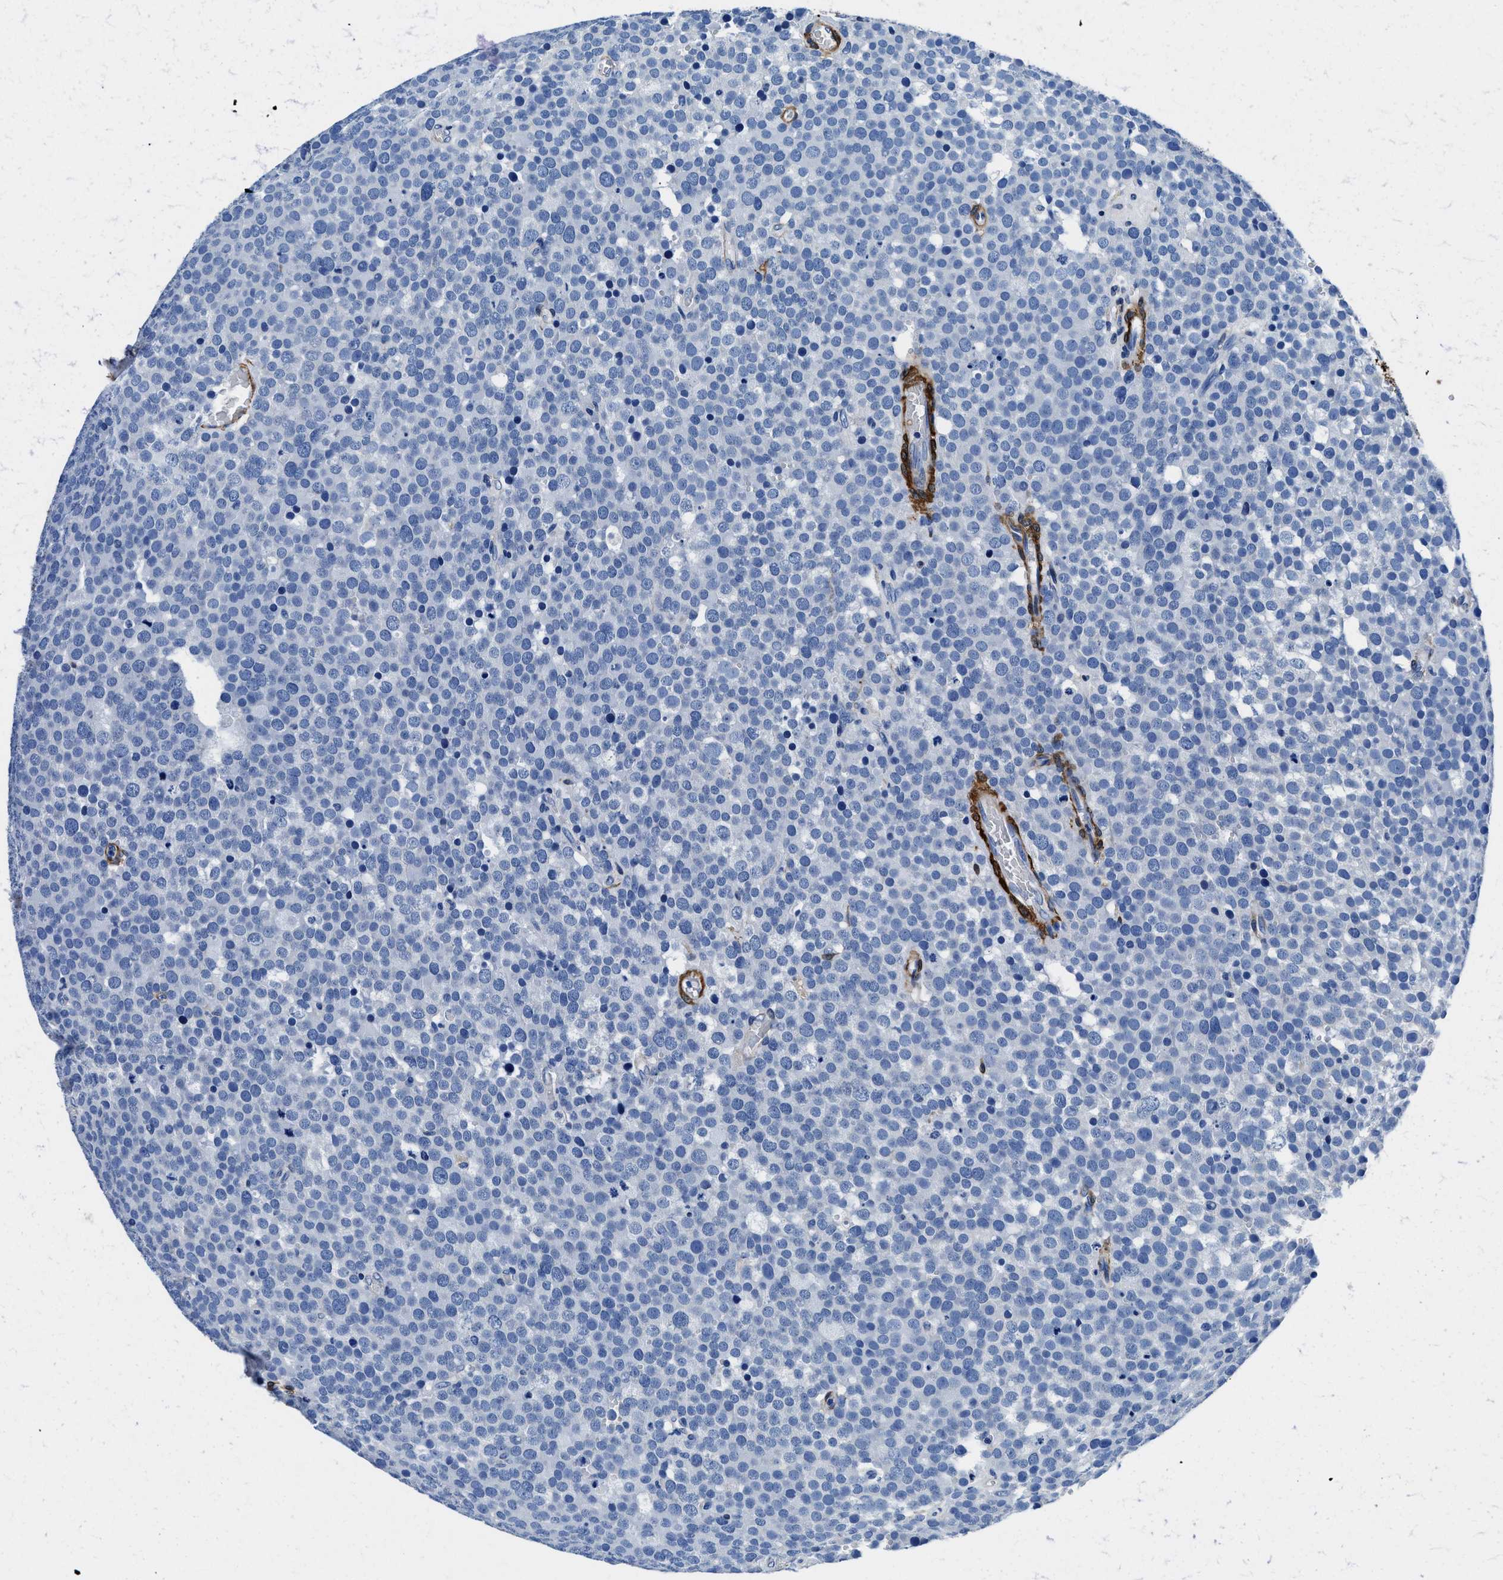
{"staining": {"intensity": "negative", "quantity": "none", "location": "none"}, "tissue": "testis cancer", "cell_type": "Tumor cells", "image_type": "cancer", "snomed": [{"axis": "morphology", "description": "Normal tissue, NOS"}, {"axis": "morphology", "description": "Seminoma, NOS"}, {"axis": "topography", "description": "Testis"}], "caption": "This is an immunohistochemistry image of human testis seminoma. There is no staining in tumor cells.", "gene": "TEX261", "patient": {"sex": "male", "age": 71}}